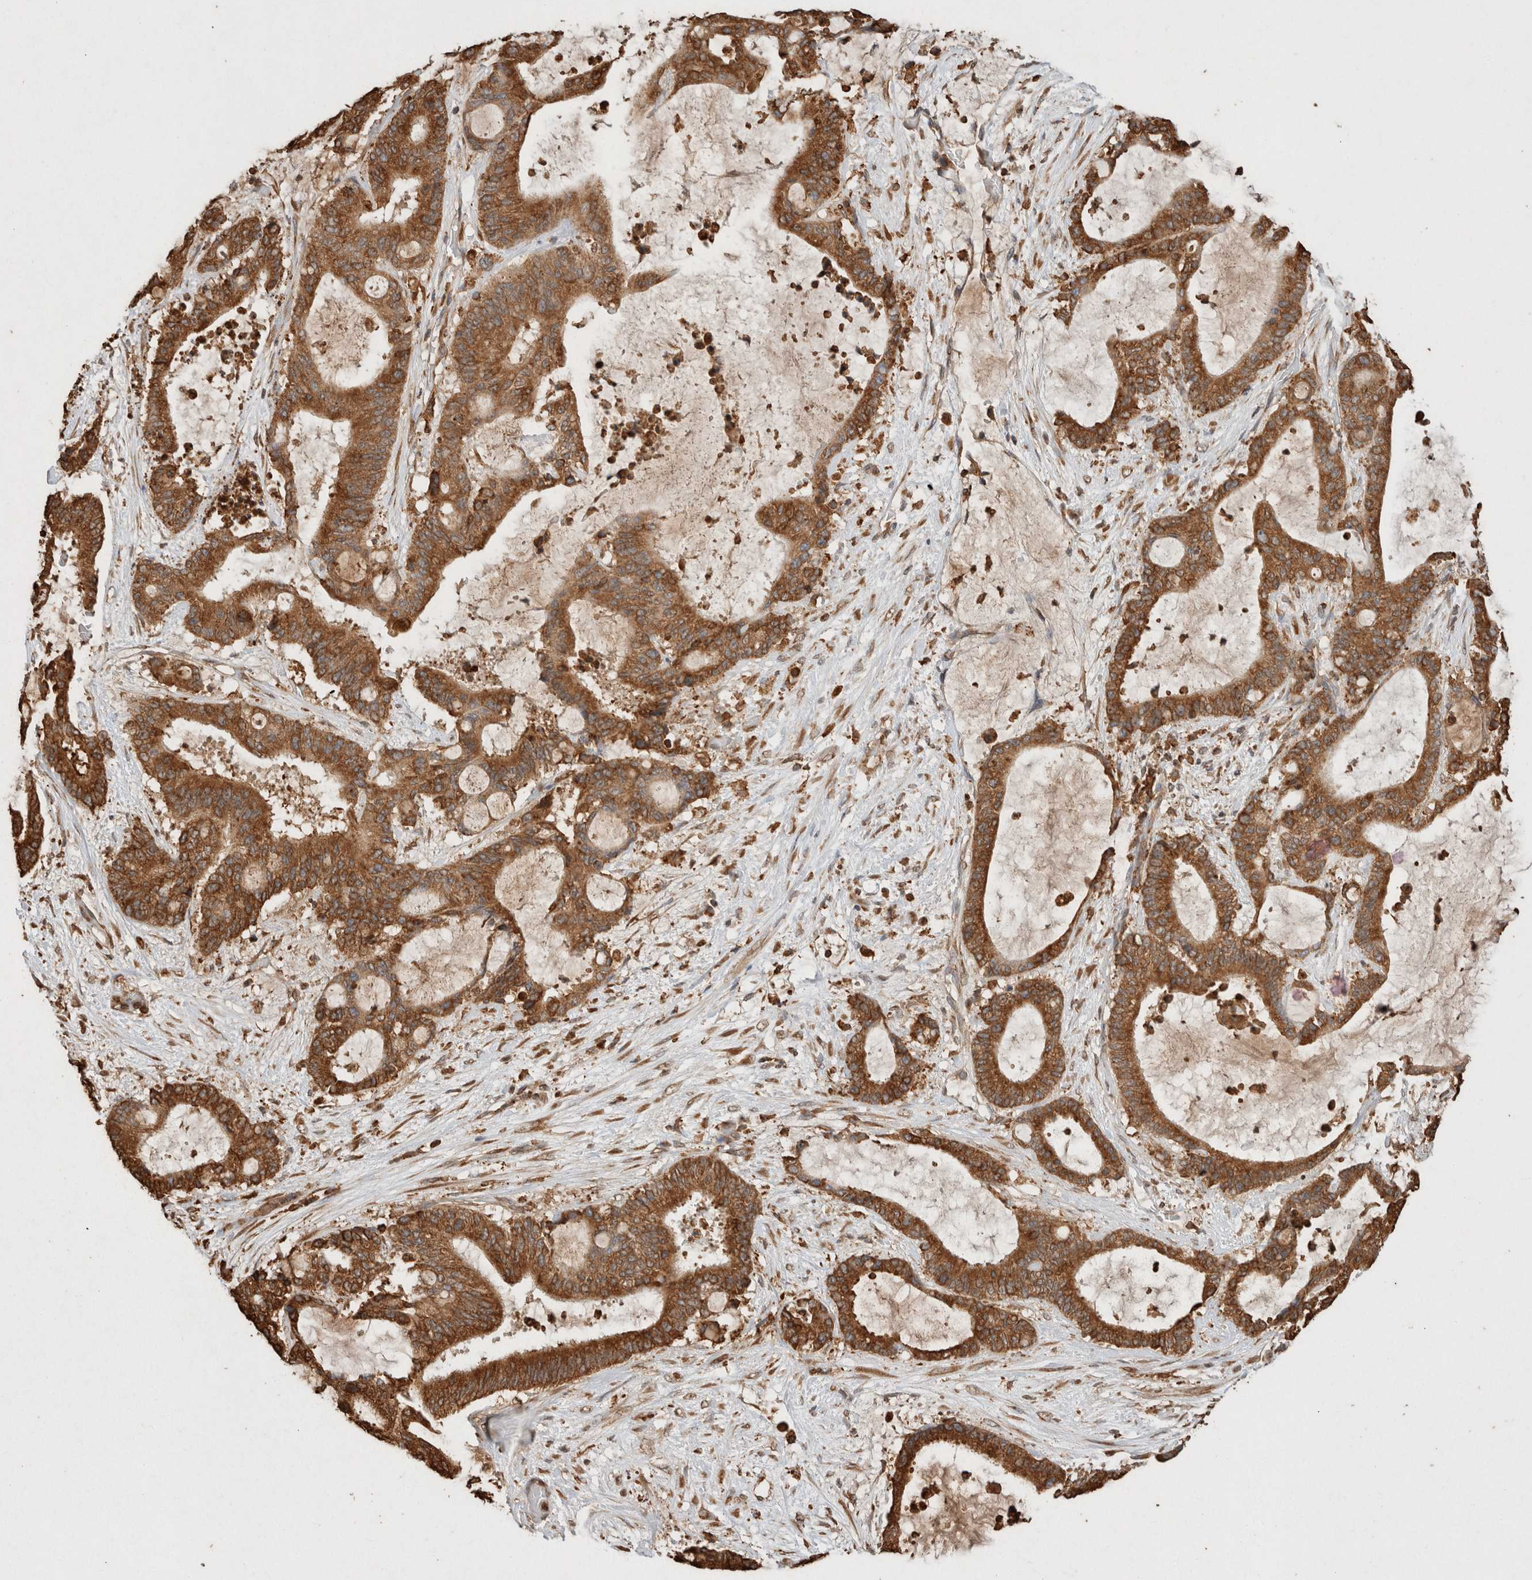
{"staining": {"intensity": "moderate", "quantity": ">75%", "location": "cytoplasmic/membranous"}, "tissue": "liver cancer", "cell_type": "Tumor cells", "image_type": "cancer", "snomed": [{"axis": "morphology", "description": "Cholangiocarcinoma"}, {"axis": "topography", "description": "Liver"}], "caption": "High-magnification brightfield microscopy of liver cancer stained with DAB (3,3'-diaminobenzidine) (brown) and counterstained with hematoxylin (blue). tumor cells exhibit moderate cytoplasmic/membranous staining is seen in approximately>75% of cells. (DAB (3,3'-diaminobenzidine) = brown stain, brightfield microscopy at high magnification).", "gene": "ERAP1", "patient": {"sex": "female", "age": 73}}